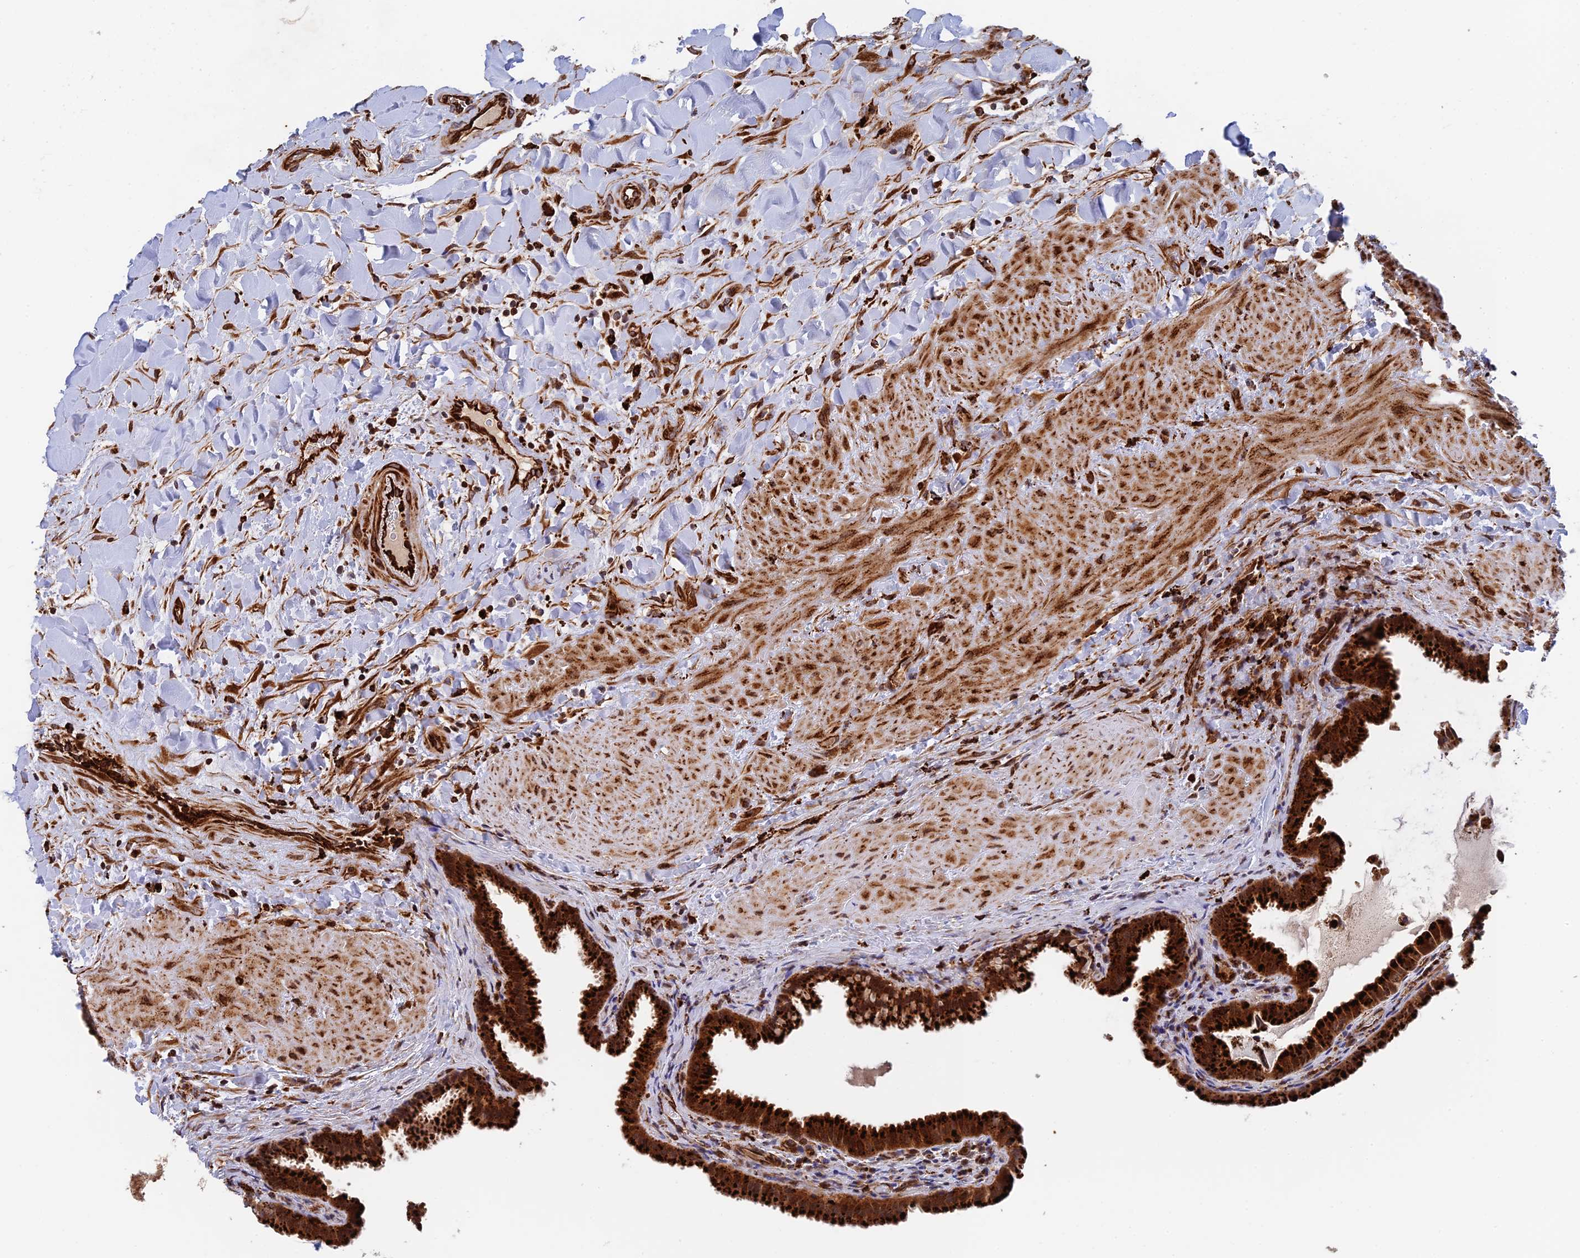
{"staining": {"intensity": "strong", "quantity": ">75%", "location": "cytoplasmic/membranous"}, "tissue": "gallbladder", "cell_type": "Glandular cells", "image_type": "normal", "snomed": [{"axis": "morphology", "description": "Normal tissue, NOS"}, {"axis": "topography", "description": "Gallbladder"}], "caption": "High-magnification brightfield microscopy of unremarkable gallbladder stained with DAB (3,3'-diaminobenzidine) (brown) and counterstained with hematoxylin (blue). glandular cells exhibit strong cytoplasmic/membranous staining is identified in about>75% of cells. Nuclei are stained in blue.", "gene": "PPP2R3C", "patient": {"sex": "male", "age": 24}}